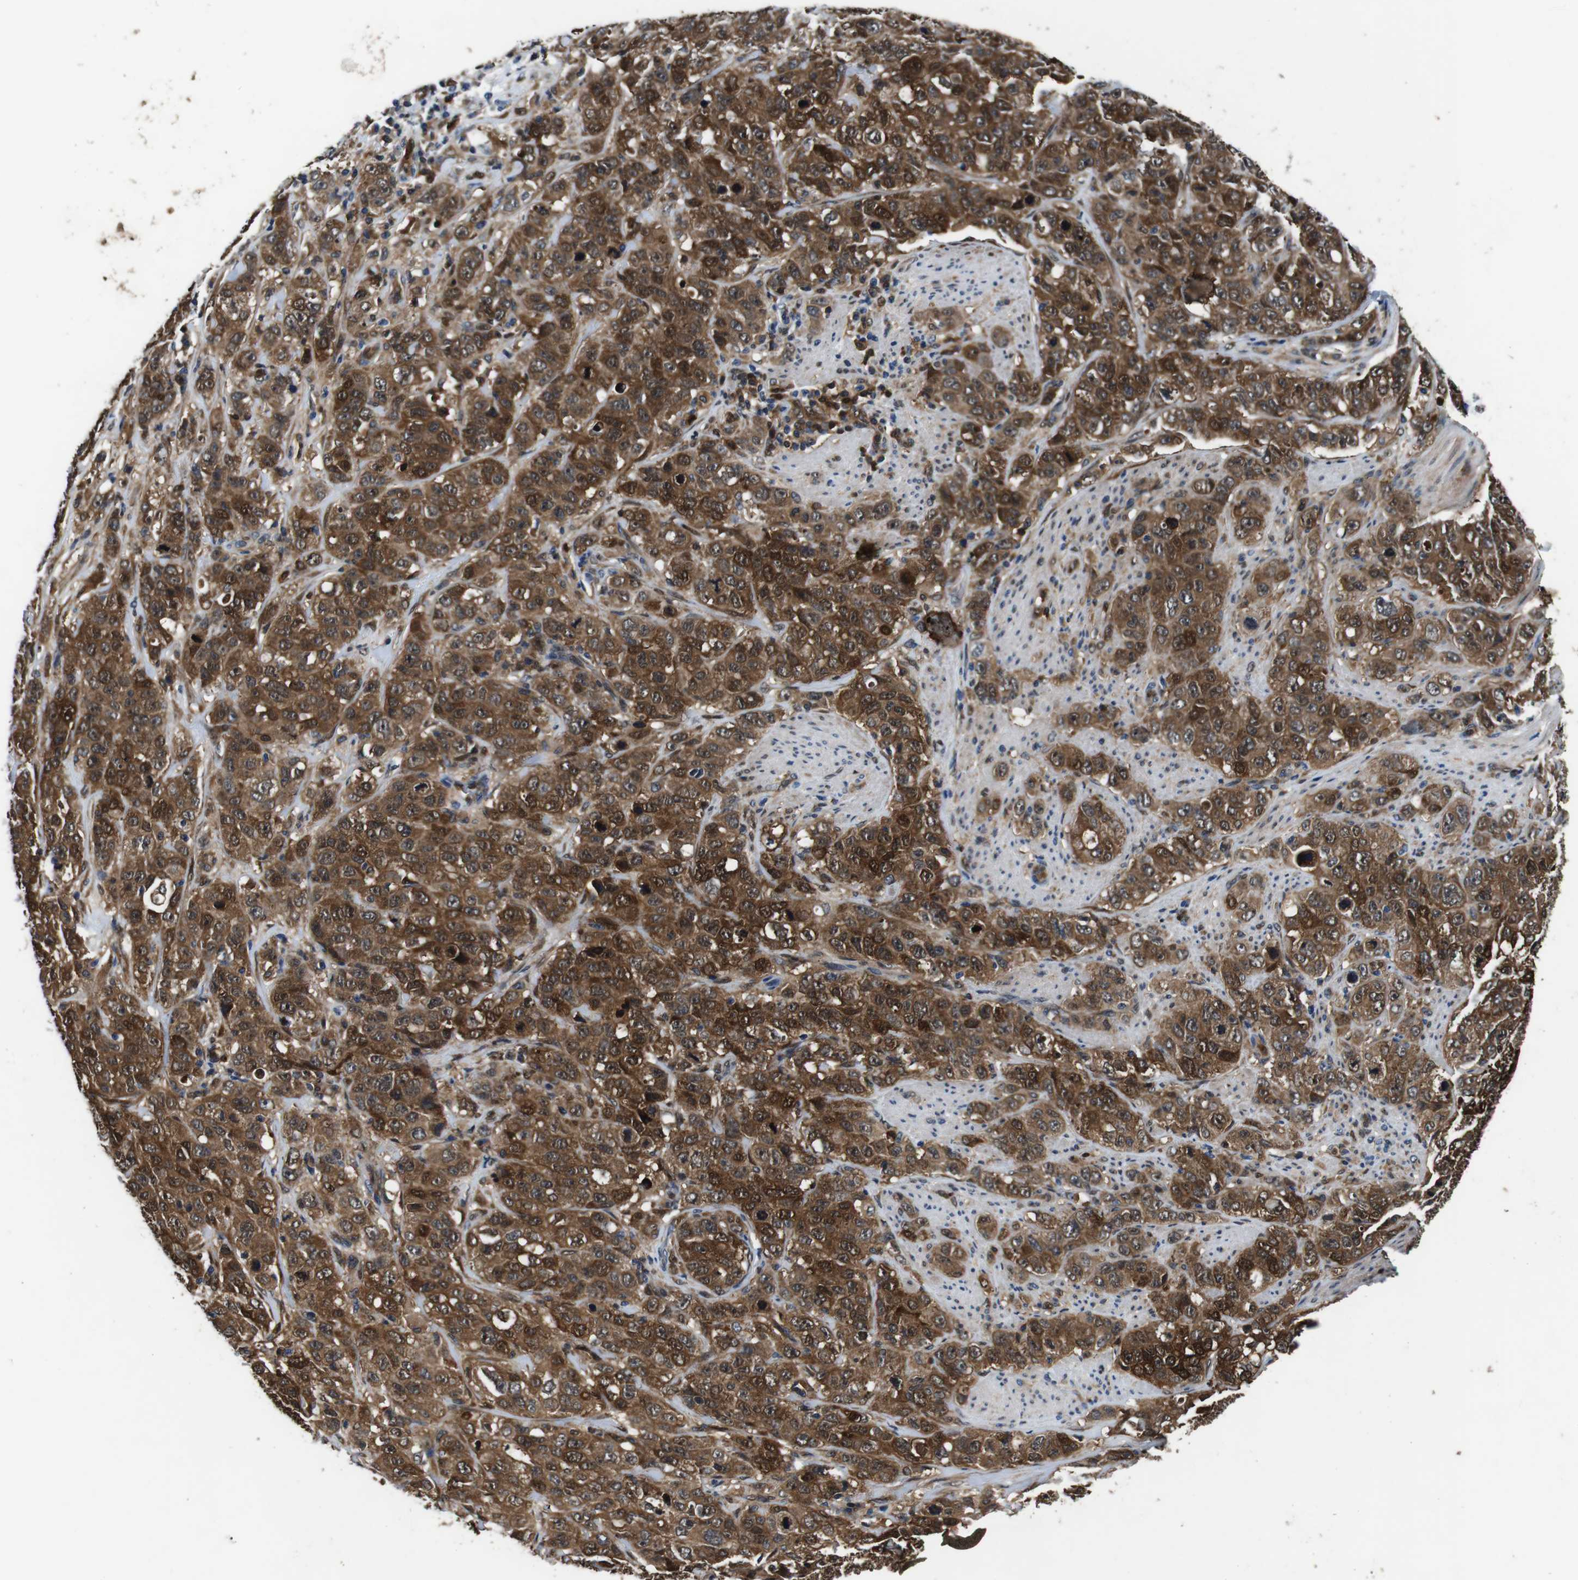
{"staining": {"intensity": "strong", "quantity": ">75%", "location": "cytoplasmic/membranous,nuclear"}, "tissue": "stomach cancer", "cell_type": "Tumor cells", "image_type": "cancer", "snomed": [{"axis": "morphology", "description": "Adenocarcinoma, NOS"}, {"axis": "topography", "description": "Stomach"}], "caption": "Tumor cells reveal high levels of strong cytoplasmic/membranous and nuclear staining in approximately >75% of cells in human adenocarcinoma (stomach). (DAB (3,3'-diaminobenzidine) IHC with brightfield microscopy, high magnification).", "gene": "ANXA1", "patient": {"sex": "male", "age": 48}}